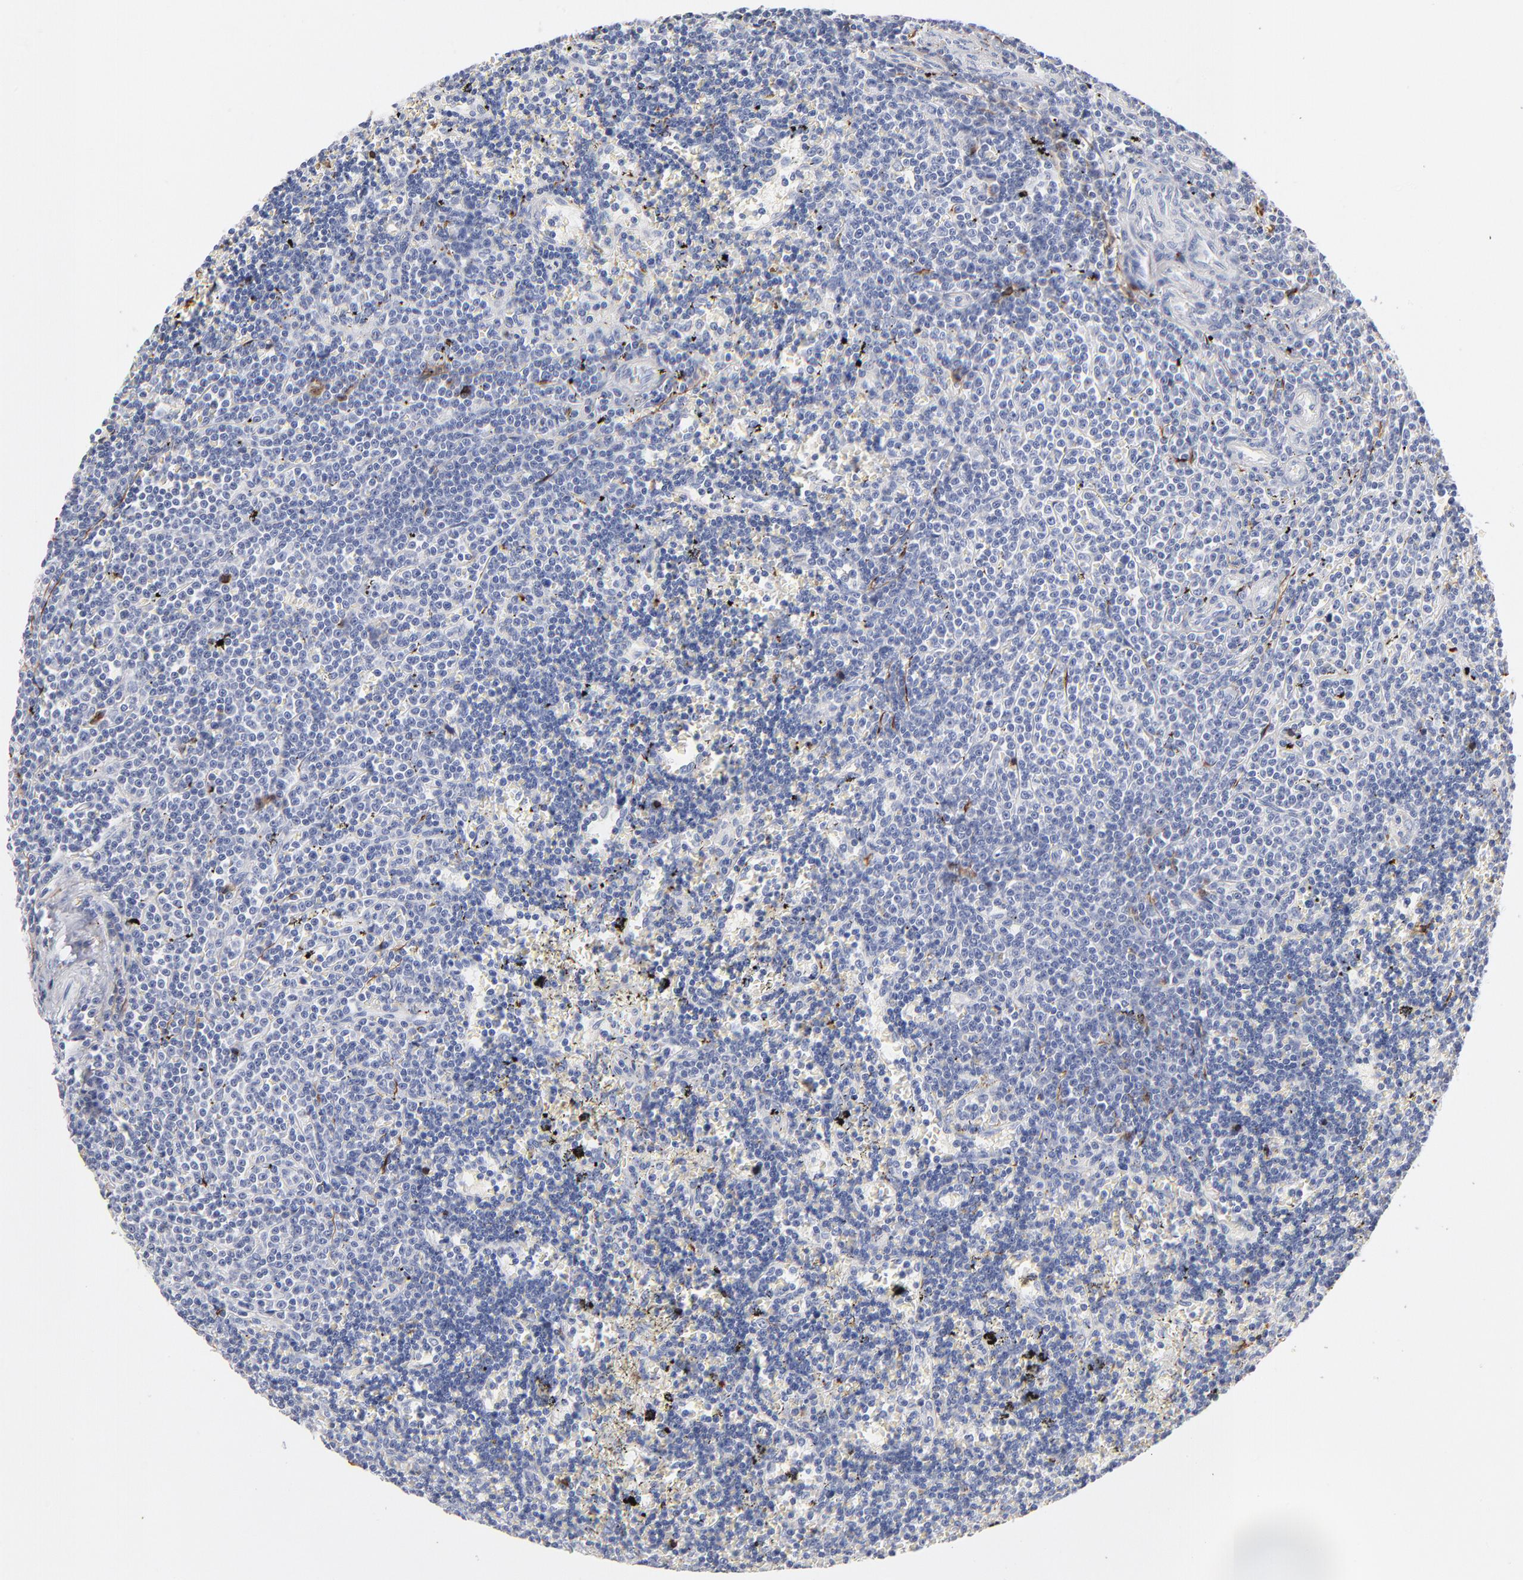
{"staining": {"intensity": "negative", "quantity": "none", "location": "none"}, "tissue": "lymphoma", "cell_type": "Tumor cells", "image_type": "cancer", "snomed": [{"axis": "morphology", "description": "Malignant lymphoma, non-Hodgkin's type, Low grade"}, {"axis": "topography", "description": "Spleen"}], "caption": "The immunohistochemistry (IHC) image has no significant expression in tumor cells of malignant lymphoma, non-Hodgkin's type (low-grade) tissue. (DAB immunohistochemistry (IHC) visualized using brightfield microscopy, high magnification).", "gene": "APOH", "patient": {"sex": "male", "age": 60}}